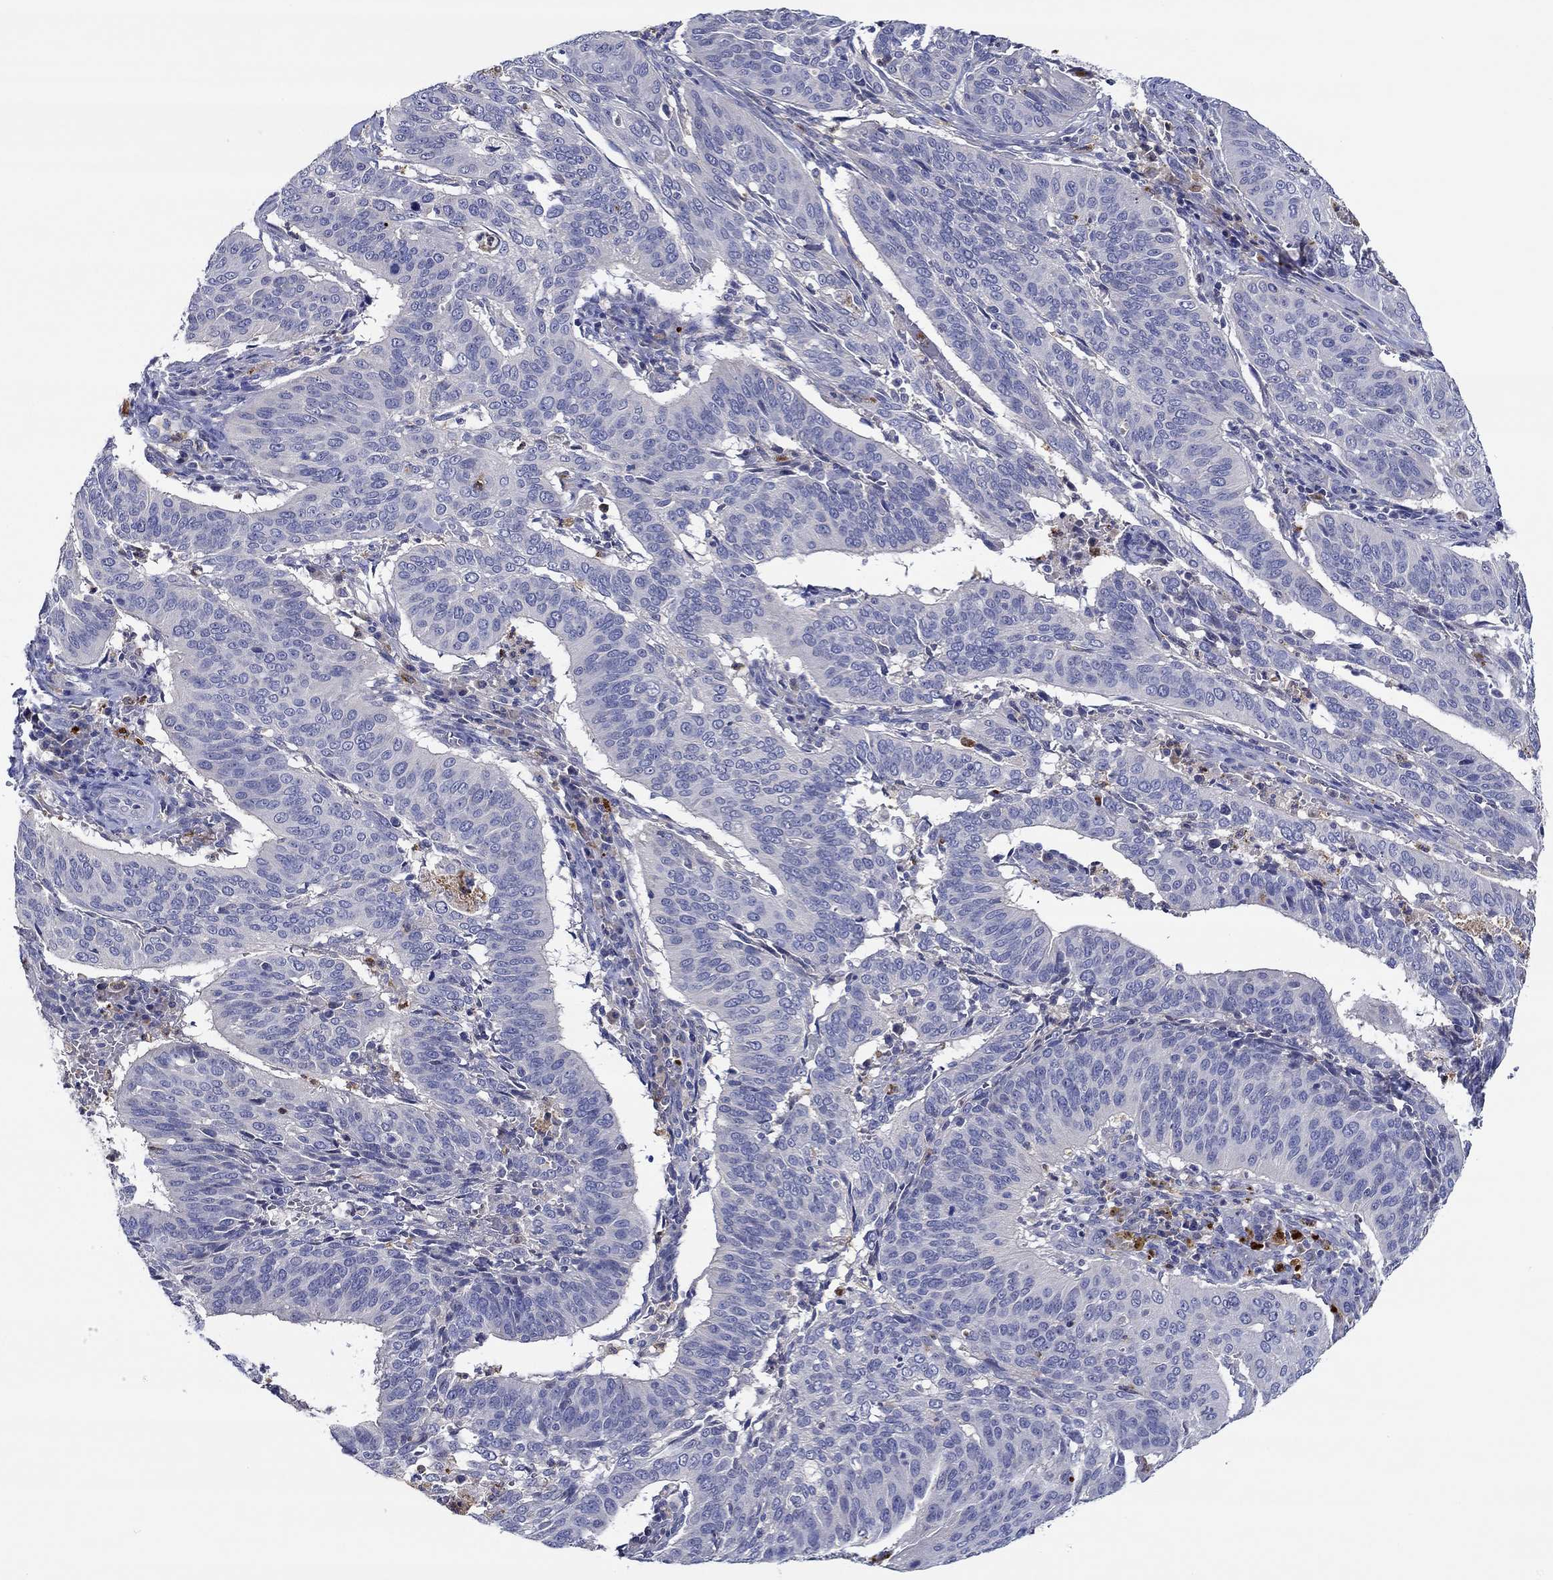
{"staining": {"intensity": "negative", "quantity": "none", "location": "none"}, "tissue": "cervical cancer", "cell_type": "Tumor cells", "image_type": "cancer", "snomed": [{"axis": "morphology", "description": "Normal tissue, NOS"}, {"axis": "morphology", "description": "Squamous cell carcinoma, NOS"}, {"axis": "topography", "description": "Cervix"}], "caption": "This is an immunohistochemistry (IHC) photomicrograph of human cervical cancer (squamous cell carcinoma). There is no positivity in tumor cells.", "gene": "CHIT1", "patient": {"sex": "female", "age": 39}}